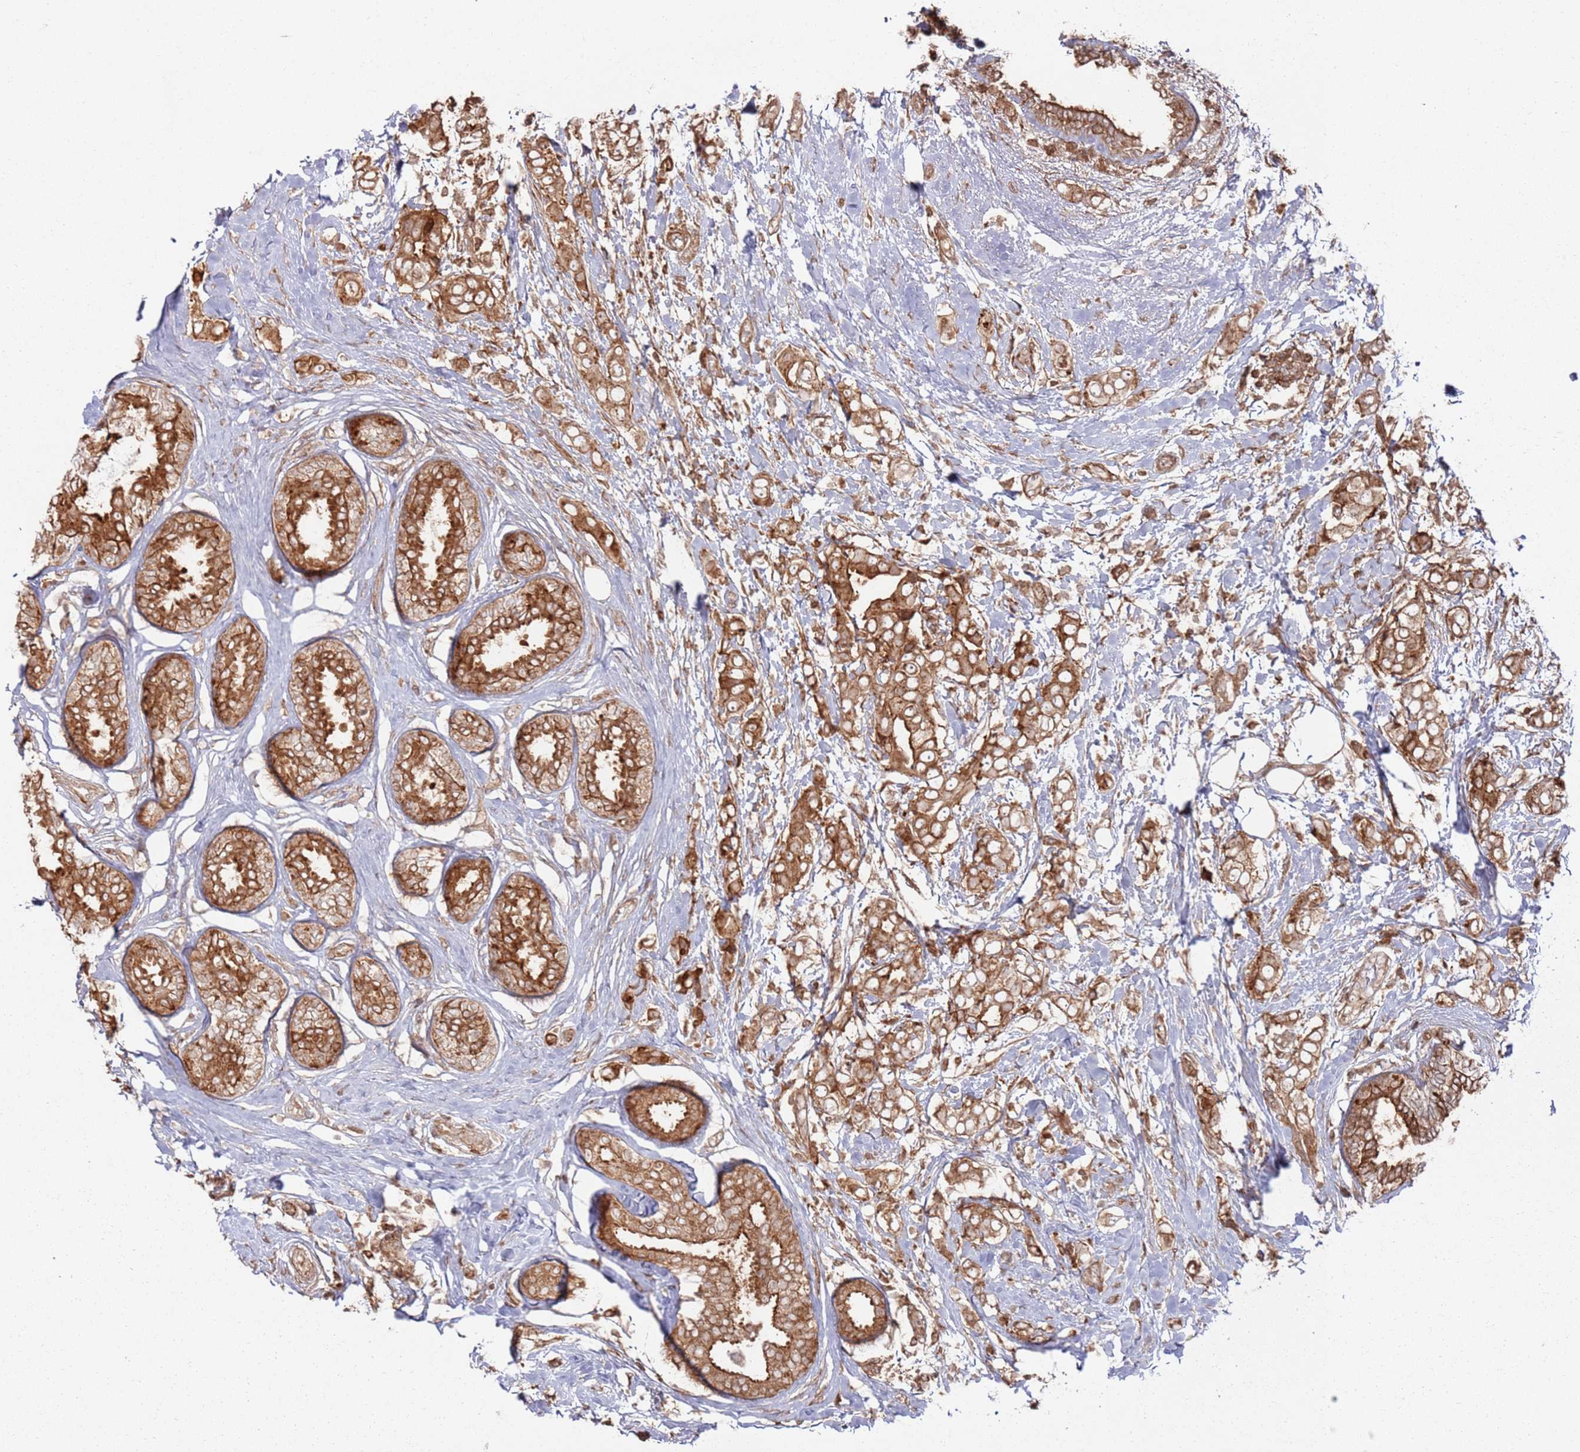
{"staining": {"intensity": "strong", "quantity": ">75%", "location": "cytoplasmic/membranous"}, "tissue": "breast cancer", "cell_type": "Tumor cells", "image_type": "cancer", "snomed": [{"axis": "morphology", "description": "Lobular carcinoma"}, {"axis": "topography", "description": "Breast"}], "caption": "Protein expression analysis of human breast cancer reveals strong cytoplasmic/membranous positivity in approximately >75% of tumor cells.", "gene": "PIH1D1", "patient": {"sex": "female", "age": 51}}